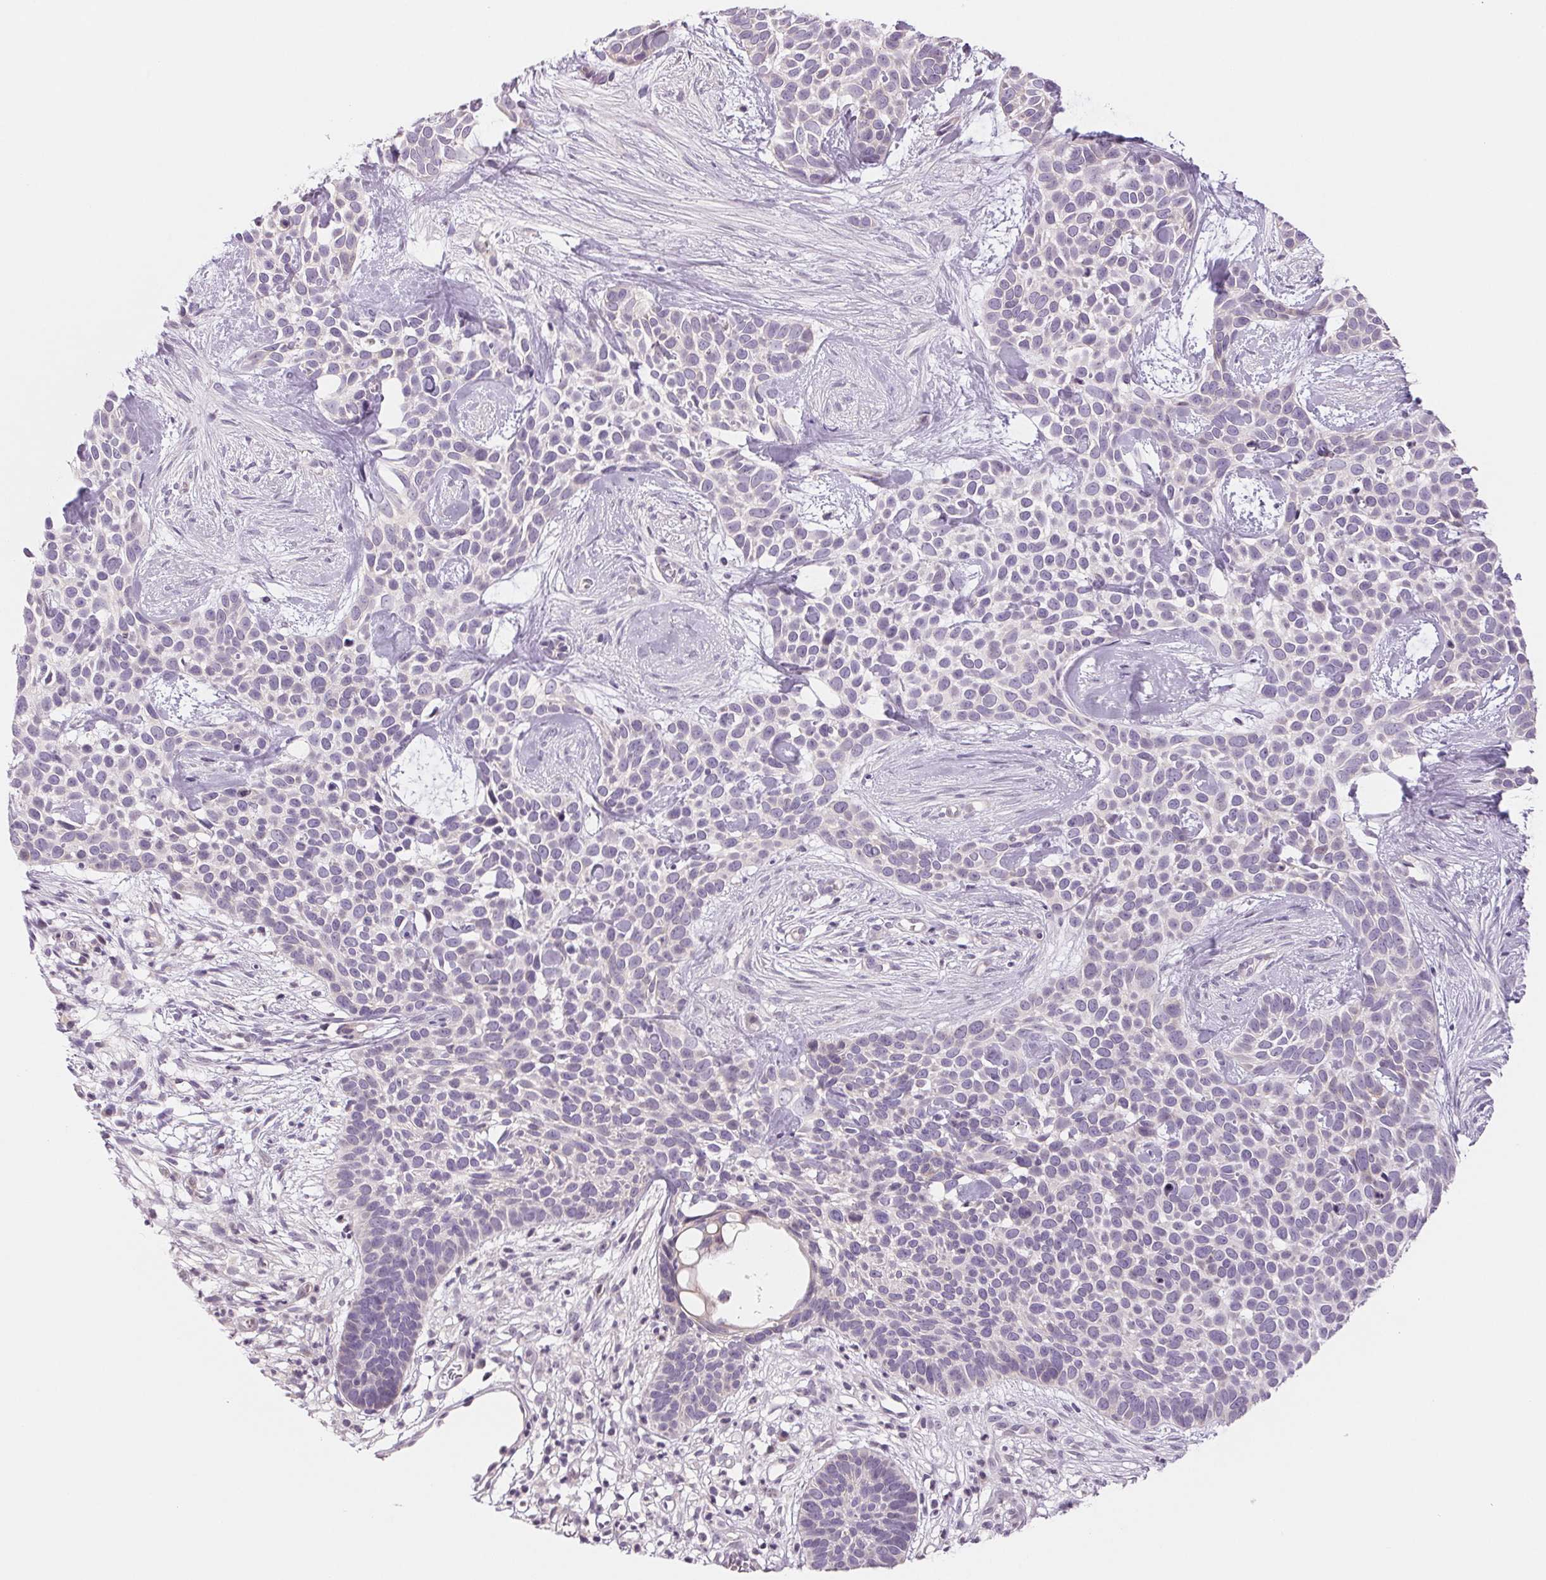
{"staining": {"intensity": "negative", "quantity": "none", "location": "none"}, "tissue": "skin cancer", "cell_type": "Tumor cells", "image_type": "cancer", "snomed": [{"axis": "morphology", "description": "Basal cell carcinoma"}, {"axis": "topography", "description": "Skin"}], "caption": "A histopathology image of skin cancer (basal cell carcinoma) stained for a protein demonstrates no brown staining in tumor cells.", "gene": "CCDC168", "patient": {"sex": "male", "age": 69}}